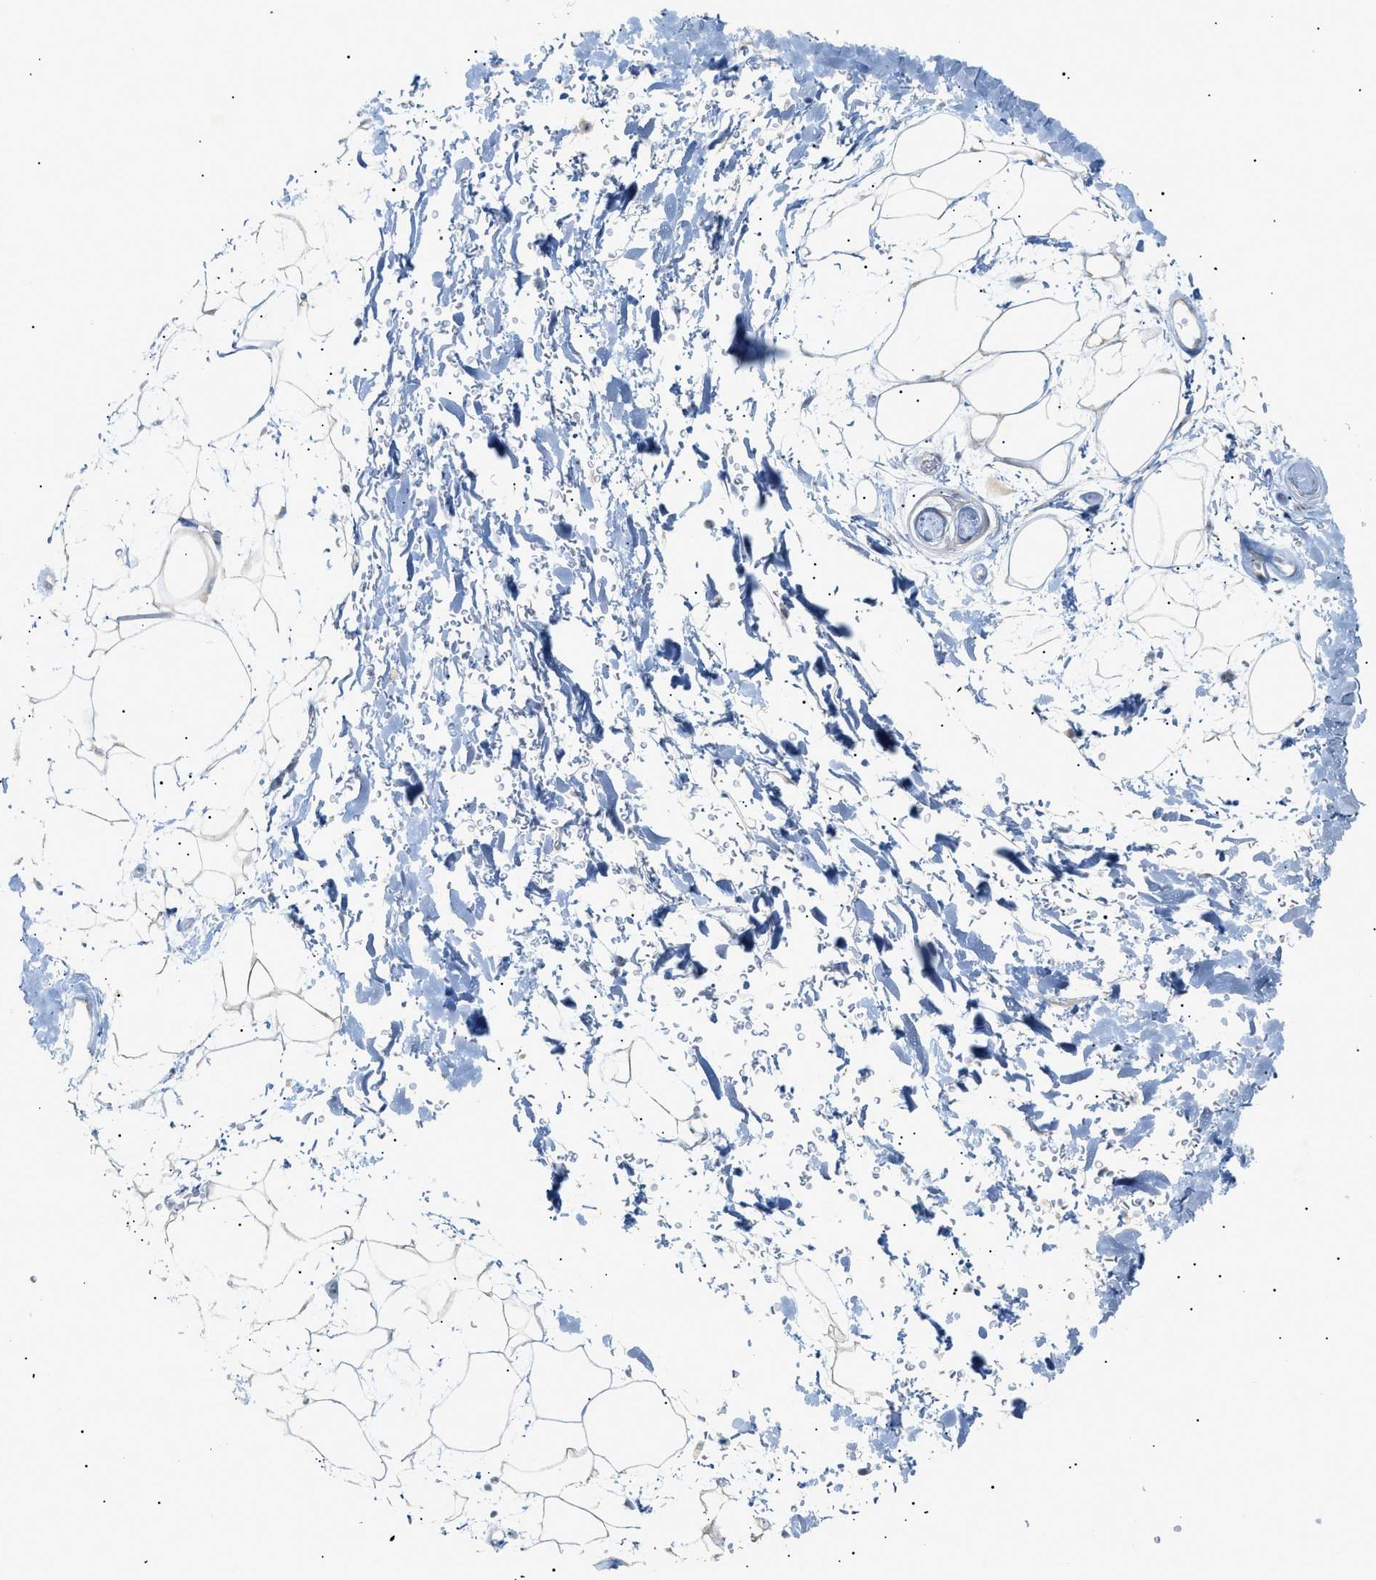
{"staining": {"intensity": "negative", "quantity": "none", "location": "none"}, "tissue": "adipose tissue", "cell_type": "Adipocytes", "image_type": "normal", "snomed": [{"axis": "morphology", "description": "Normal tissue, NOS"}, {"axis": "topography", "description": "Soft tissue"}], "caption": "Adipocytes are negative for brown protein staining in unremarkable adipose tissue. (DAB (3,3'-diaminobenzidine) immunohistochemistry with hematoxylin counter stain).", "gene": "SLC25A31", "patient": {"sex": "male", "age": 72}}